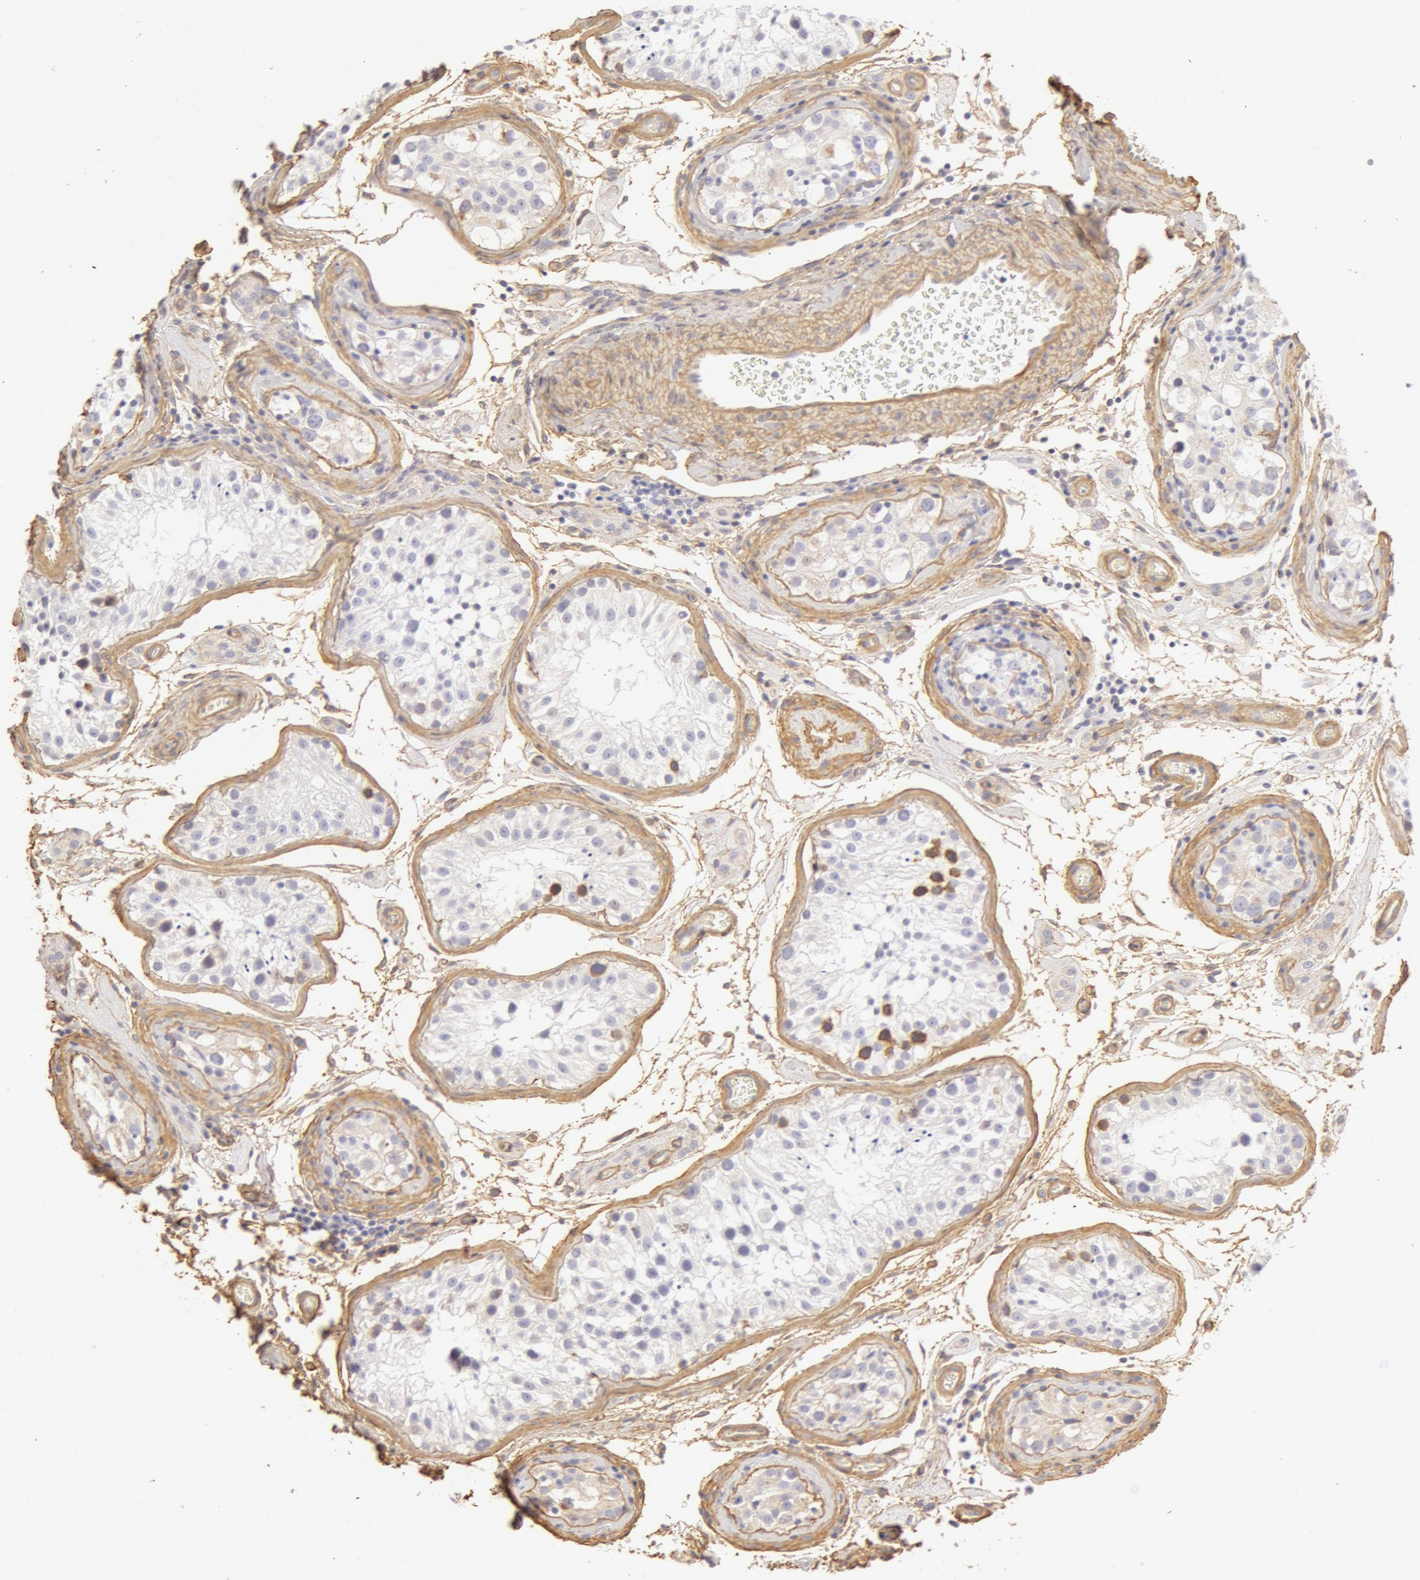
{"staining": {"intensity": "negative", "quantity": "none", "location": "none"}, "tissue": "testis", "cell_type": "Cells in seminiferous ducts", "image_type": "normal", "snomed": [{"axis": "morphology", "description": "Normal tissue, NOS"}, {"axis": "topography", "description": "Testis"}], "caption": "Human testis stained for a protein using immunohistochemistry (IHC) shows no expression in cells in seminiferous ducts.", "gene": "COL4A1", "patient": {"sex": "male", "age": 24}}